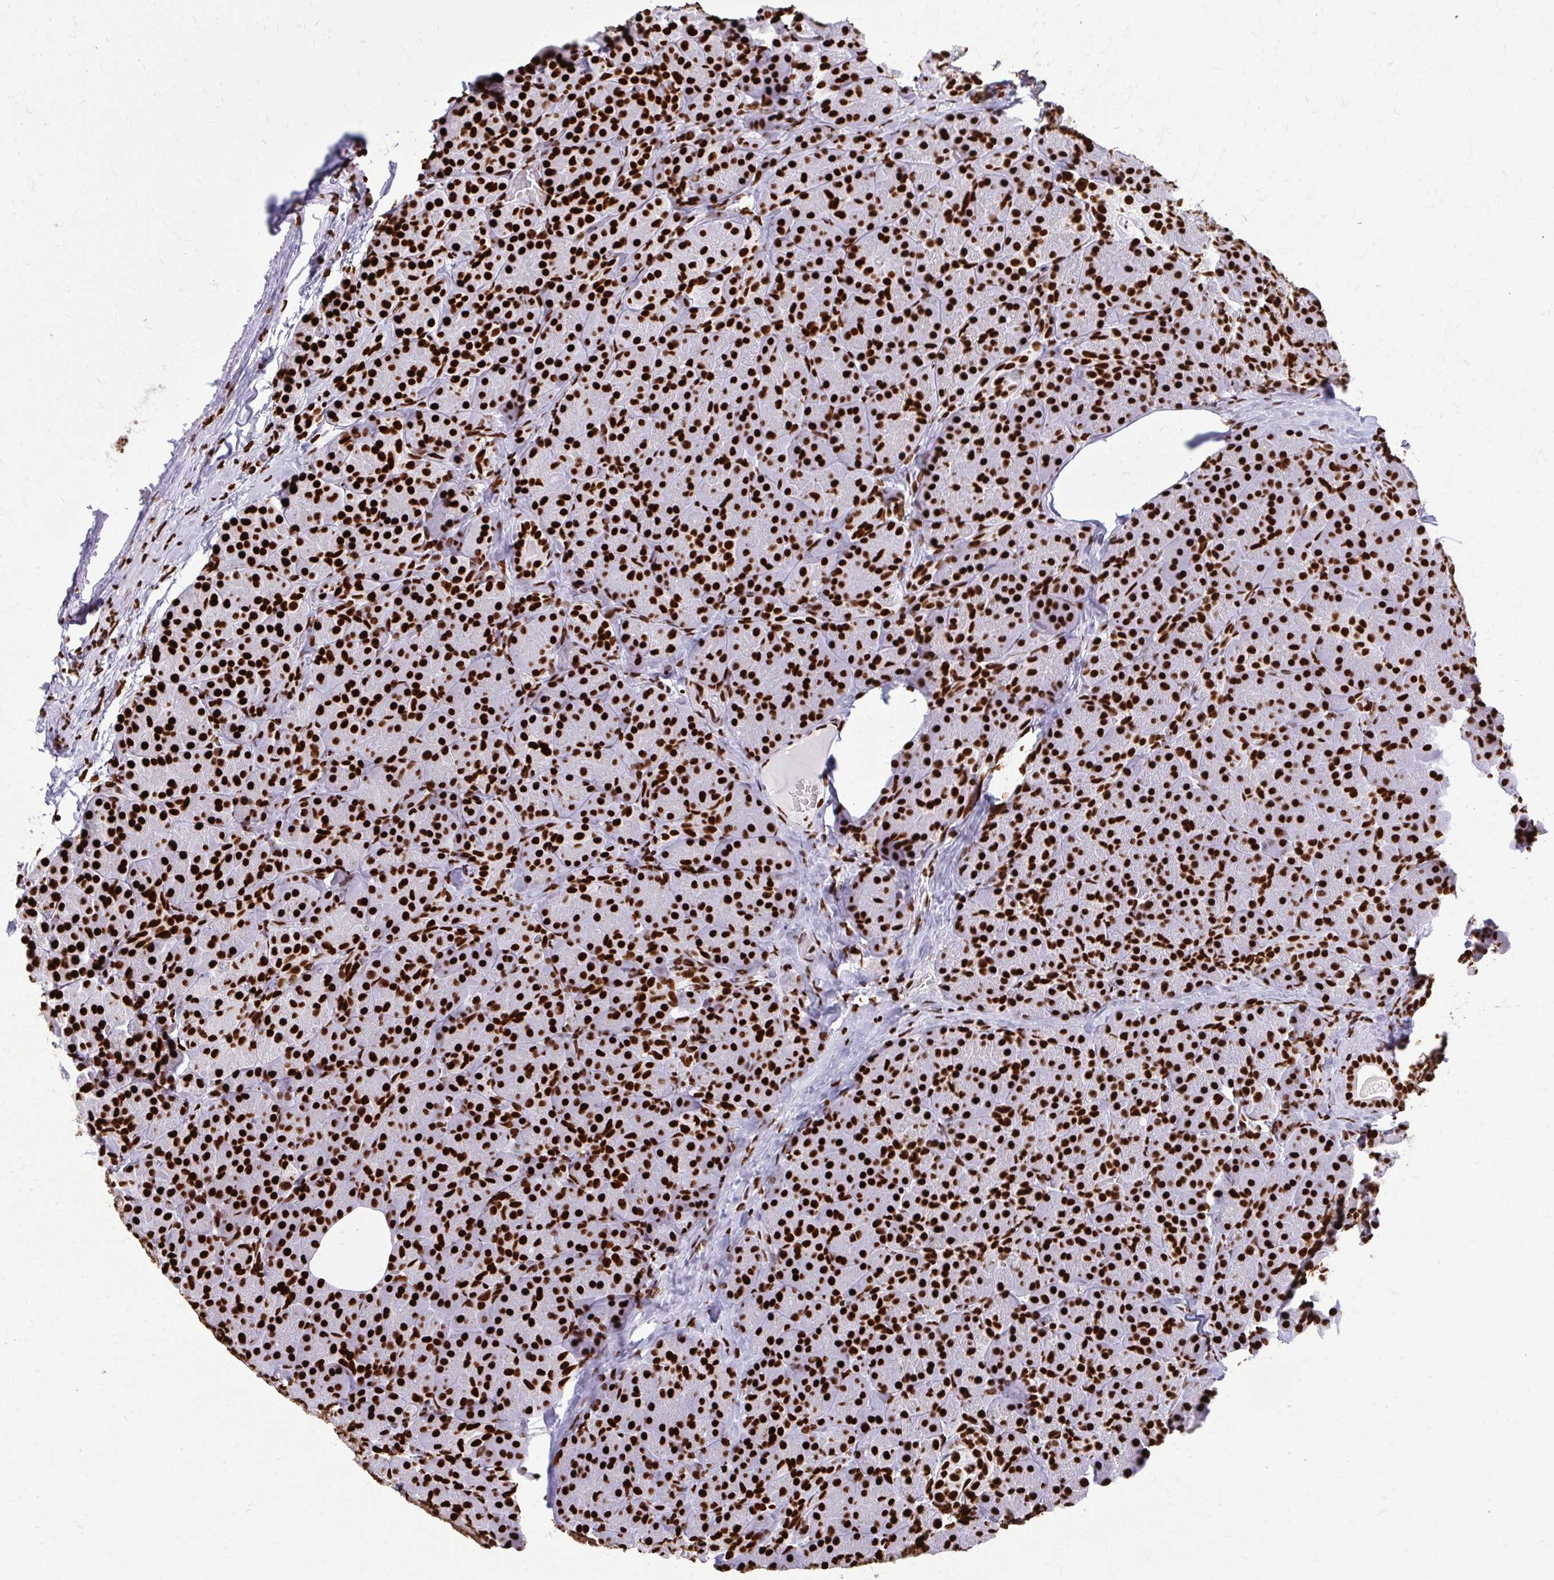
{"staining": {"intensity": "strong", "quantity": ">75%", "location": "nuclear"}, "tissue": "pancreas", "cell_type": "Exocrine glandular cells", "image_type": "normal", "snomed": [{"axis": "morphology", "description": "Normal tissue, NOS"}, {"axis": "topography", "description": "Pancreas"}], "caption": "Immunohistochemical staining of unremarkable human pancreas reveals high levels of strong nuclear expression in approximately >75% of exocrine glandular cells. (Brightfield microscopy of DAB IHC at high magnification).", "gene": "SFPQ", "patient": {"sex": "male", "age": 57}}